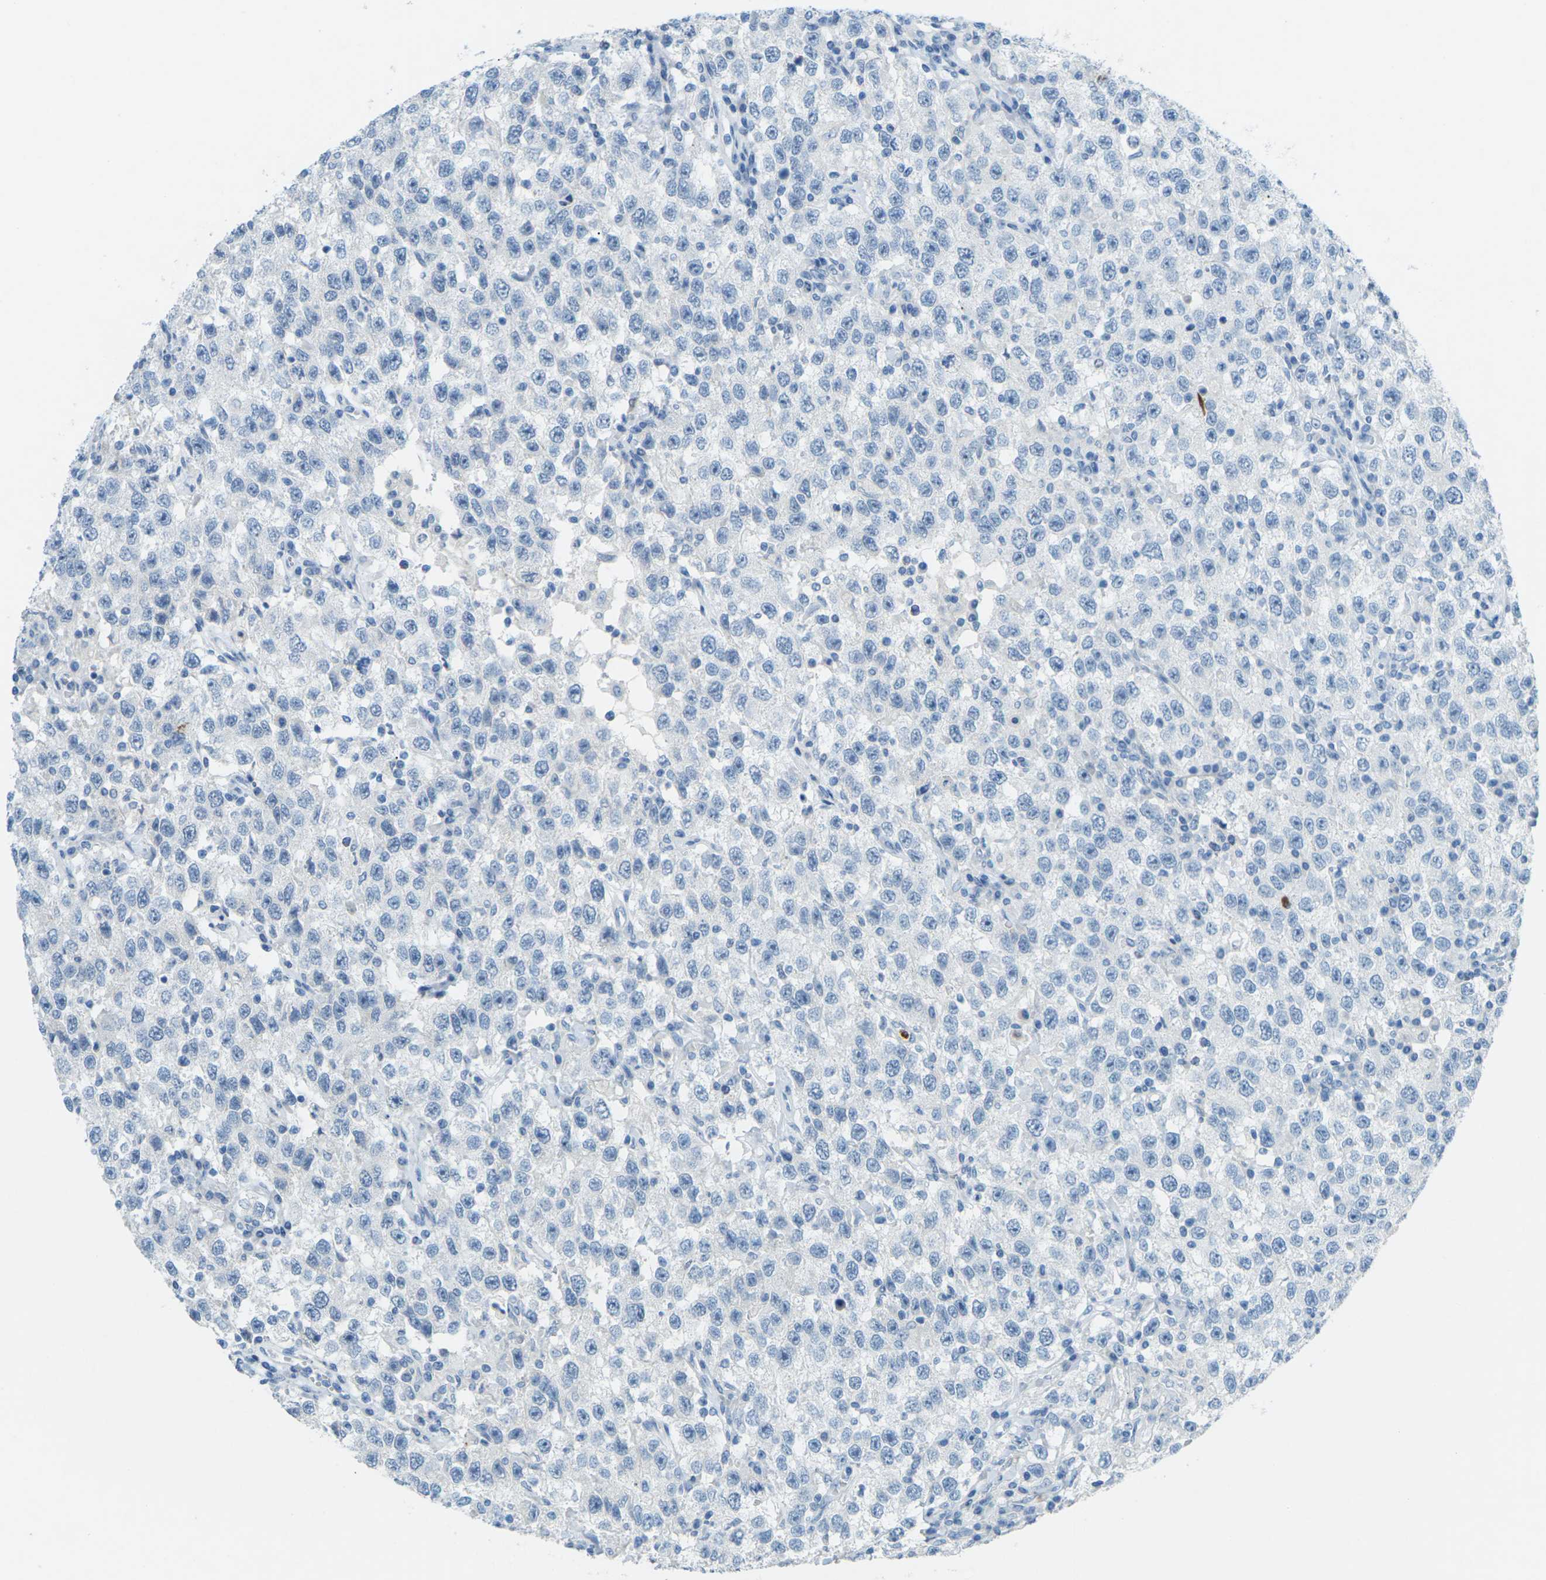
{"staining": {"intensity": "negative", "quantity": "none", "location": "none"}, "tissue": "testis cancer", "cell_type": "Tumor cells", "image_type": "cancer", "snomed": [{"axis": "morphology", "description": "Seminoma, NOS"}, {"axis": "topography", "description": "Testis"}], "caption": "DAB (3,3'-diaminobenzidine) immunohistochemical staining of testis cancer displays no significant expression in tumor cells. Brightfield microscopy of immunohistochemistry (IHC) stained with DAB (brown) and hematoxylin (blue), captured at high magnification.", "gene": "CDH16", "patient": {"sex": "male", "age": 41}}